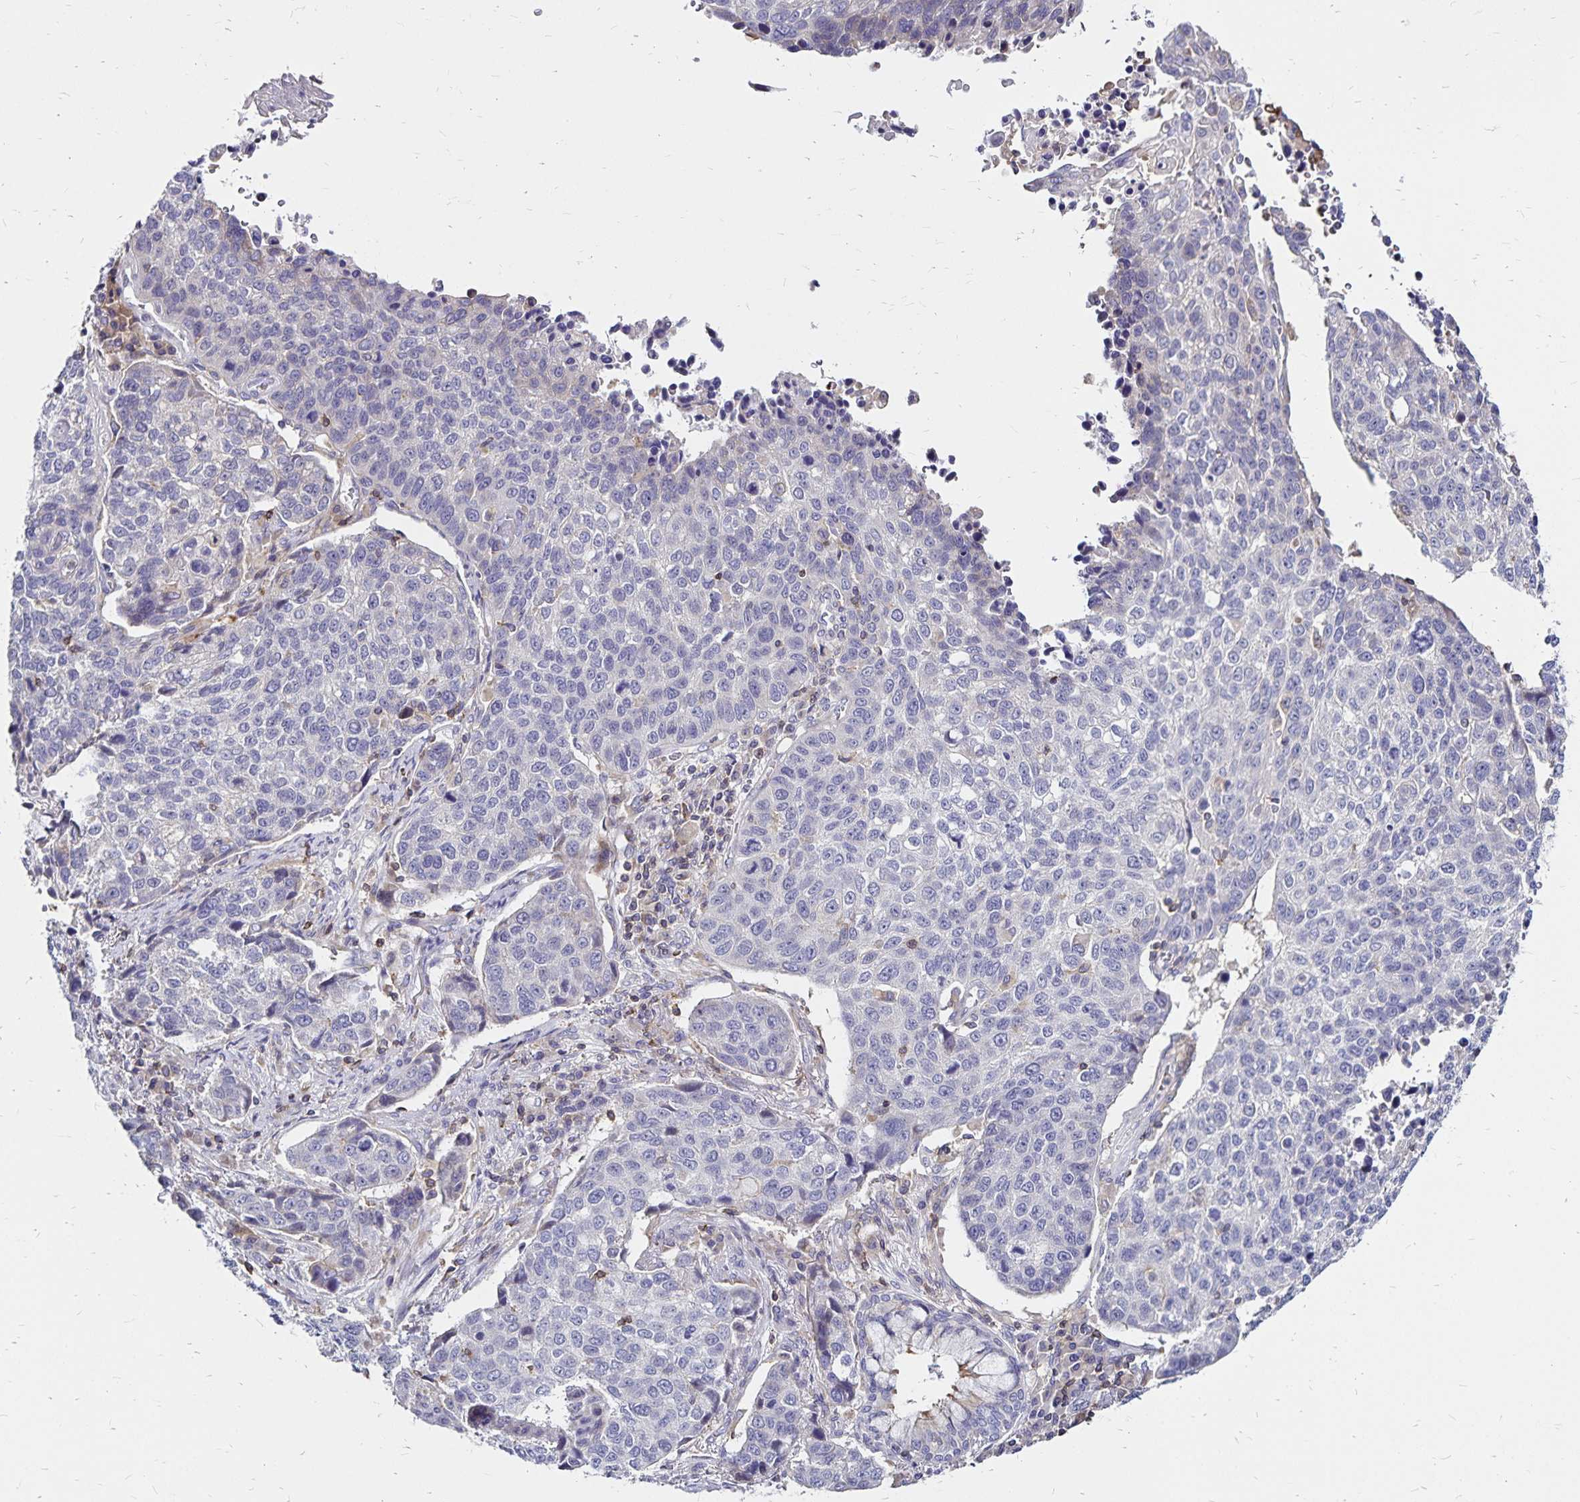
{"staining": {"intensity": "negative", "quantity": "none", "location": "none"}, "tissue": "lung cancer", "cell_type": "Tumor cells", "image_type": "cancer", "snomed": [{"axis": "morphology", "description": "Squamous cell carcinoma, NOS"}, {"axis": "topography", "description": "Lymph node"}, {"axis": "topography", "description": "Lung"}], "caption": "This is an immunohistochemistry (IHC) photomicrograph of squamous cell carcinoma (lung). There is no expression in tumor cells.", "gene": "NAGPA", "patient": {"sex": "male", "age": 61}}